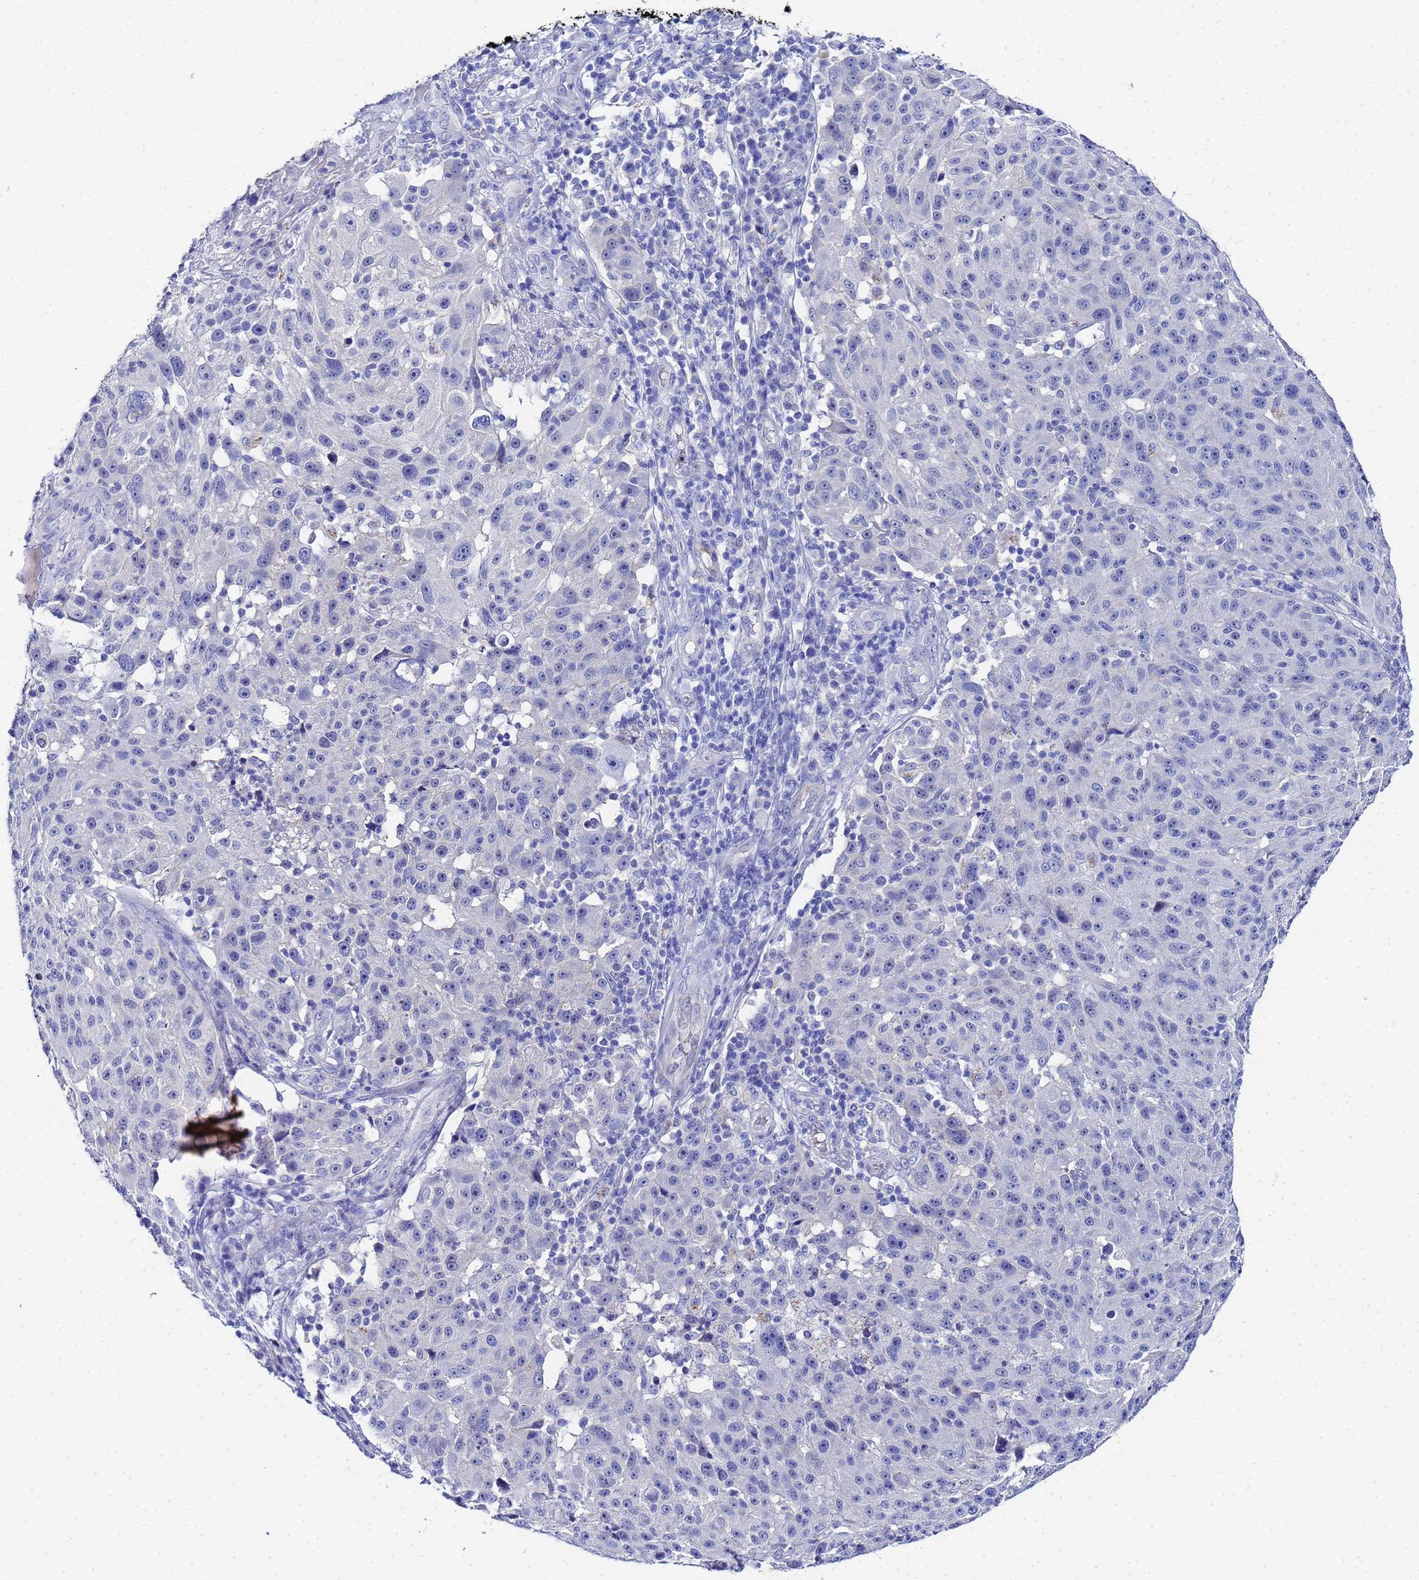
{"staining": {"intensity": "negative", "quantity": "none", "location": "none"}, "tissue": "melanoma", "cell_type": "Tumor cells", "image_type": "cancer", "snomed": [{"axis": "morphology", "description": "Malignant melanoma, NOS"}, {"axis": "topography", "description": "Skin"}], "caption": "An immunohistochemistry image of malignant melanoma is shown. There is no staining in tumor cells of malignant melanoma.", "gene": "ZNF26", "patient": {"sex": "male", "age": 53}}